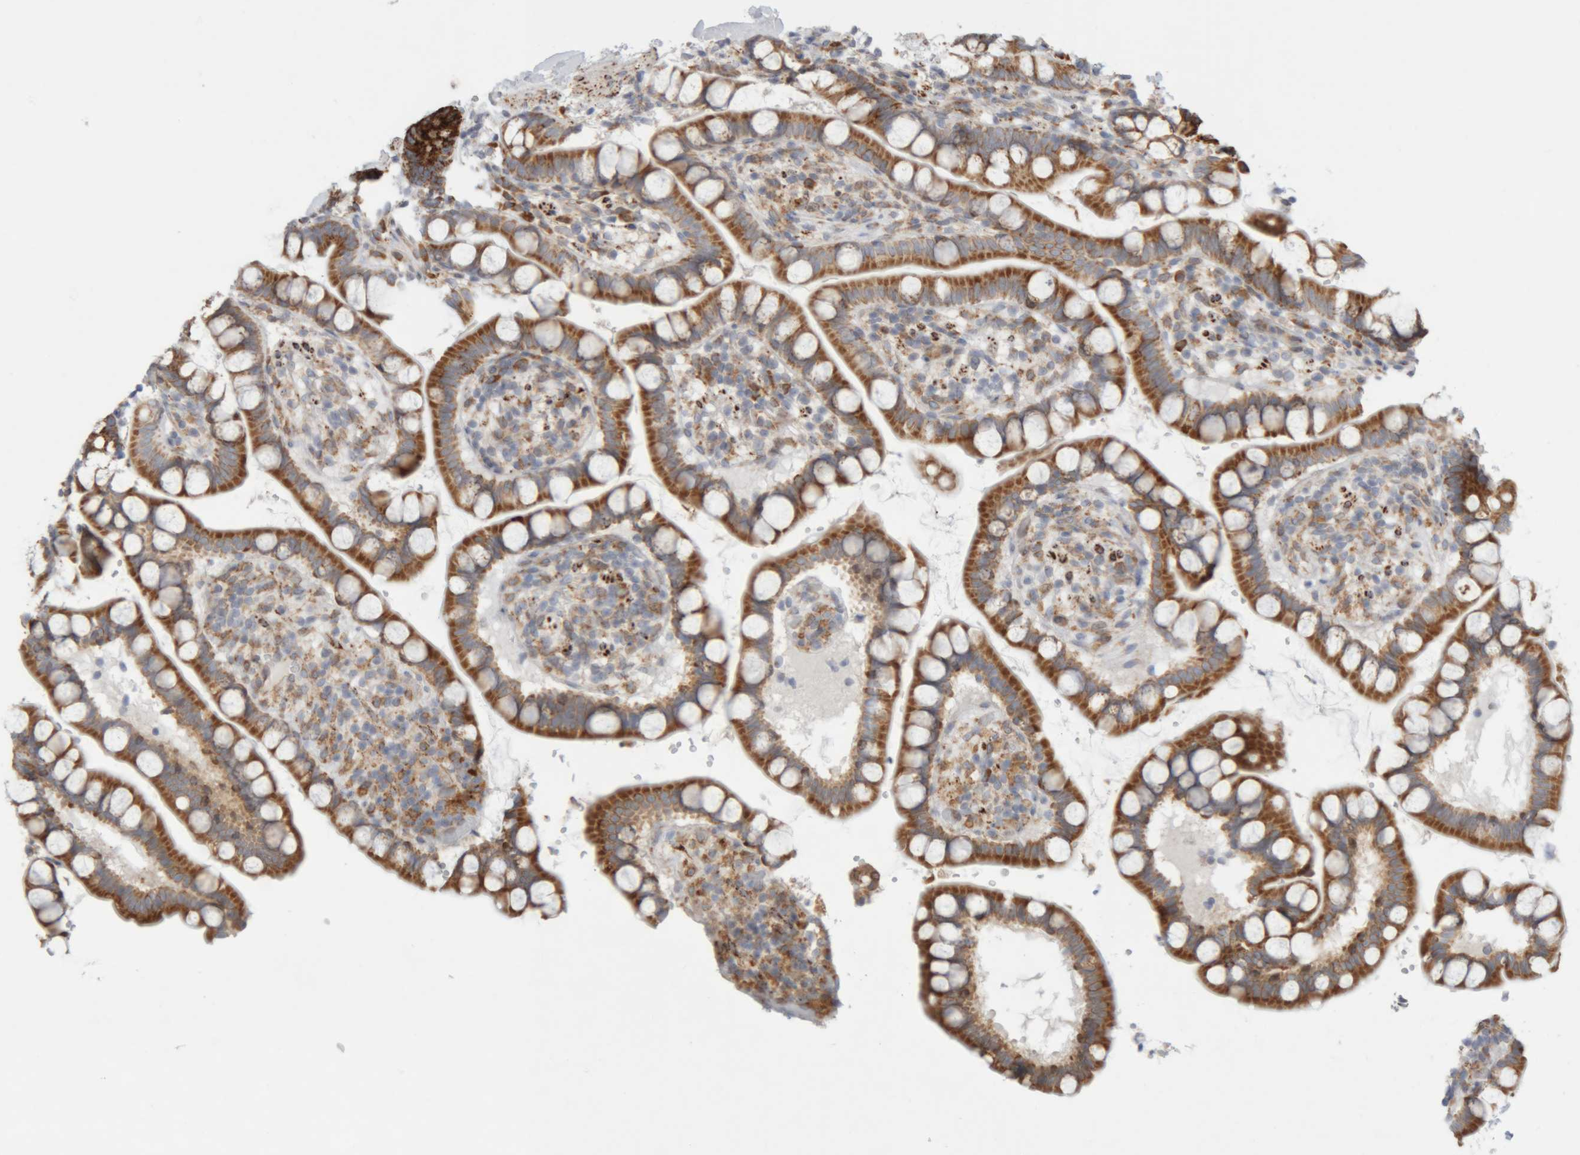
{"staining": {"intensity": "strong", "quantity": ">75%", "location": "cytoplasmic/membranous"}, "tissue": "small intestine", "cell_type": "Glandular cells", "image_type": "normal", "snomed": [{"axis": "morphology", "description": "Normal tissue, NOS"}, {"axis": "topography", "description": "Smooth muscle"}, {"axis": "topography", "description": "Small intestine"}], "caption": "The photomicrograph displays a brown stain indicating the presence of a protein in the cytoplasmic/membranous of glandular cells in small intestine. (IHC, brightfield microscopy, high magnification).", "gene": "RPN2", "patient": {"sex": "female", "age": 84}}